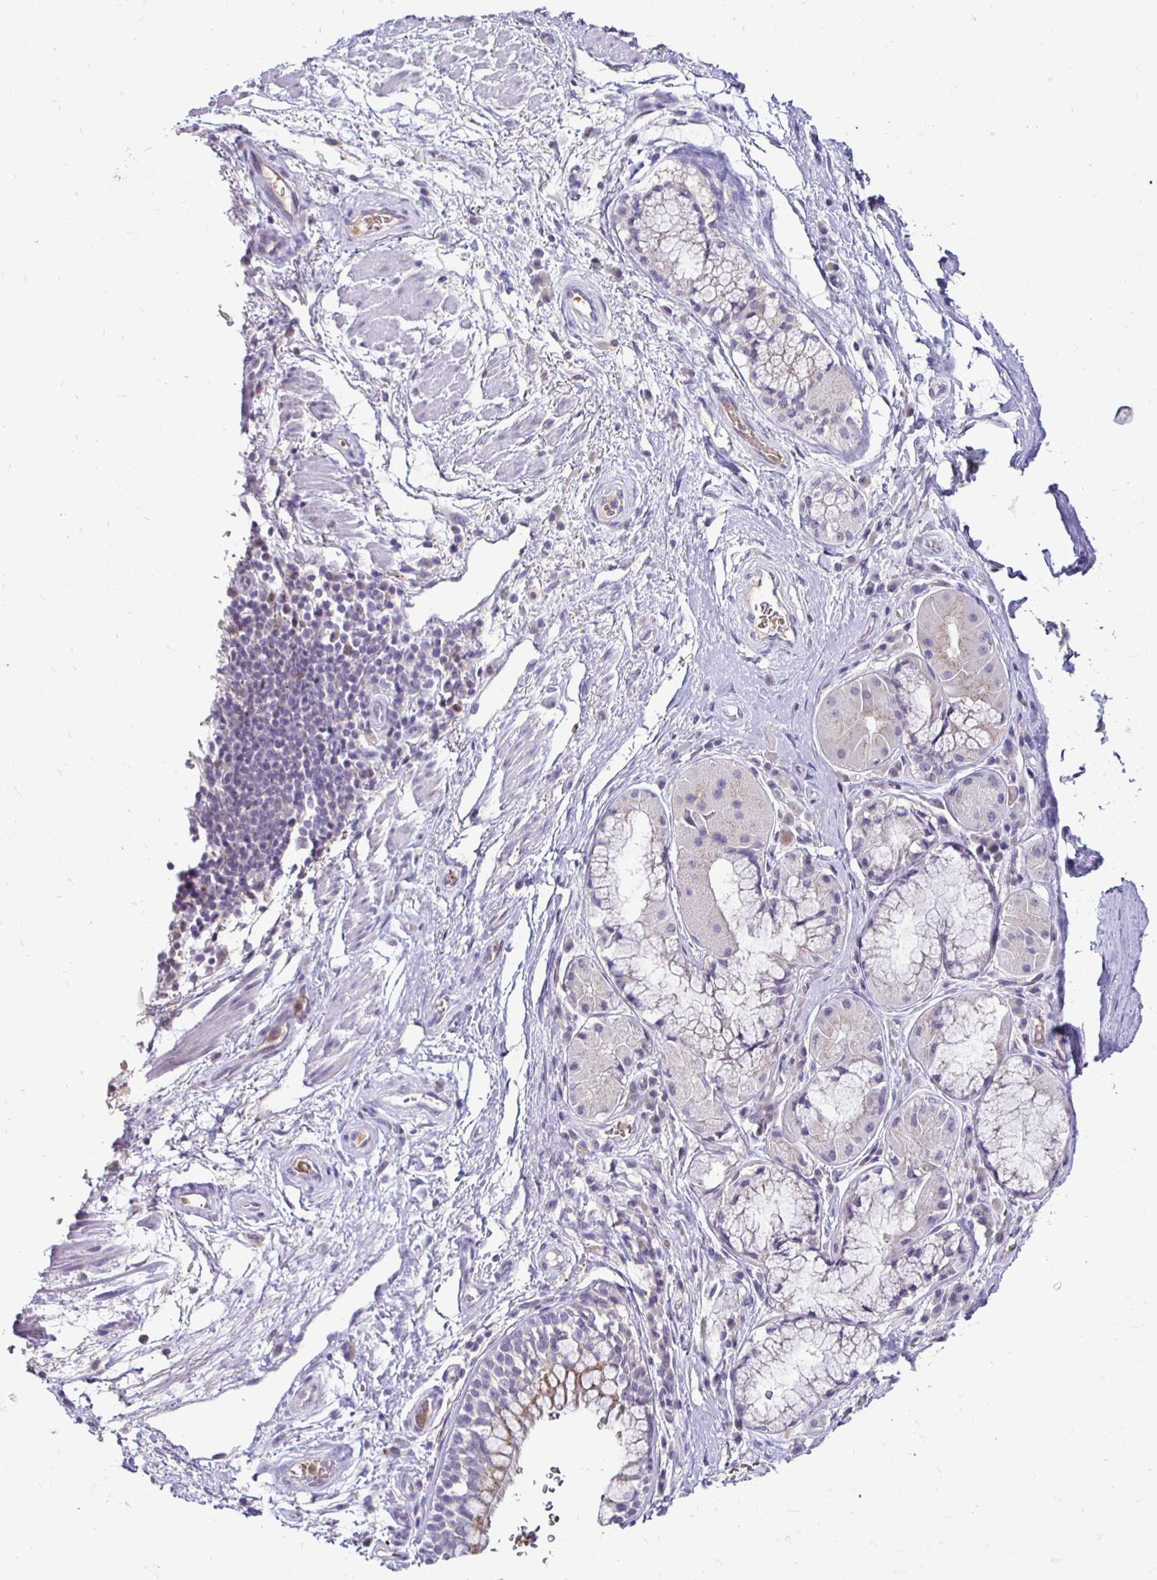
{"staining": {"intensity": "weak", "quantity": "<25%", "location": "cytoplasmic/membranous"}, "tissue": "soft tissue", "cell_type": "Chondrocytes", "image_type": "normal", "snomed": [{"axis": "morphology", "description": "Normal tissue, NOS"}, {"axis": "topography", "description": "Cartilage tissue"}, {"axis": "topography", "description": "Bronchus"}], "caption": "Immunohistochemistry (IHC) of unremarkable soft tissue shows no expression in chondrocytes. (Stains: DAB immunohistochemistry (IHC) with hematoxylin counter stain, Microscopy: brightfield microscopy at high magnification).", "gene": "GK2", "patient": {"sex": "male", "age": 64}}